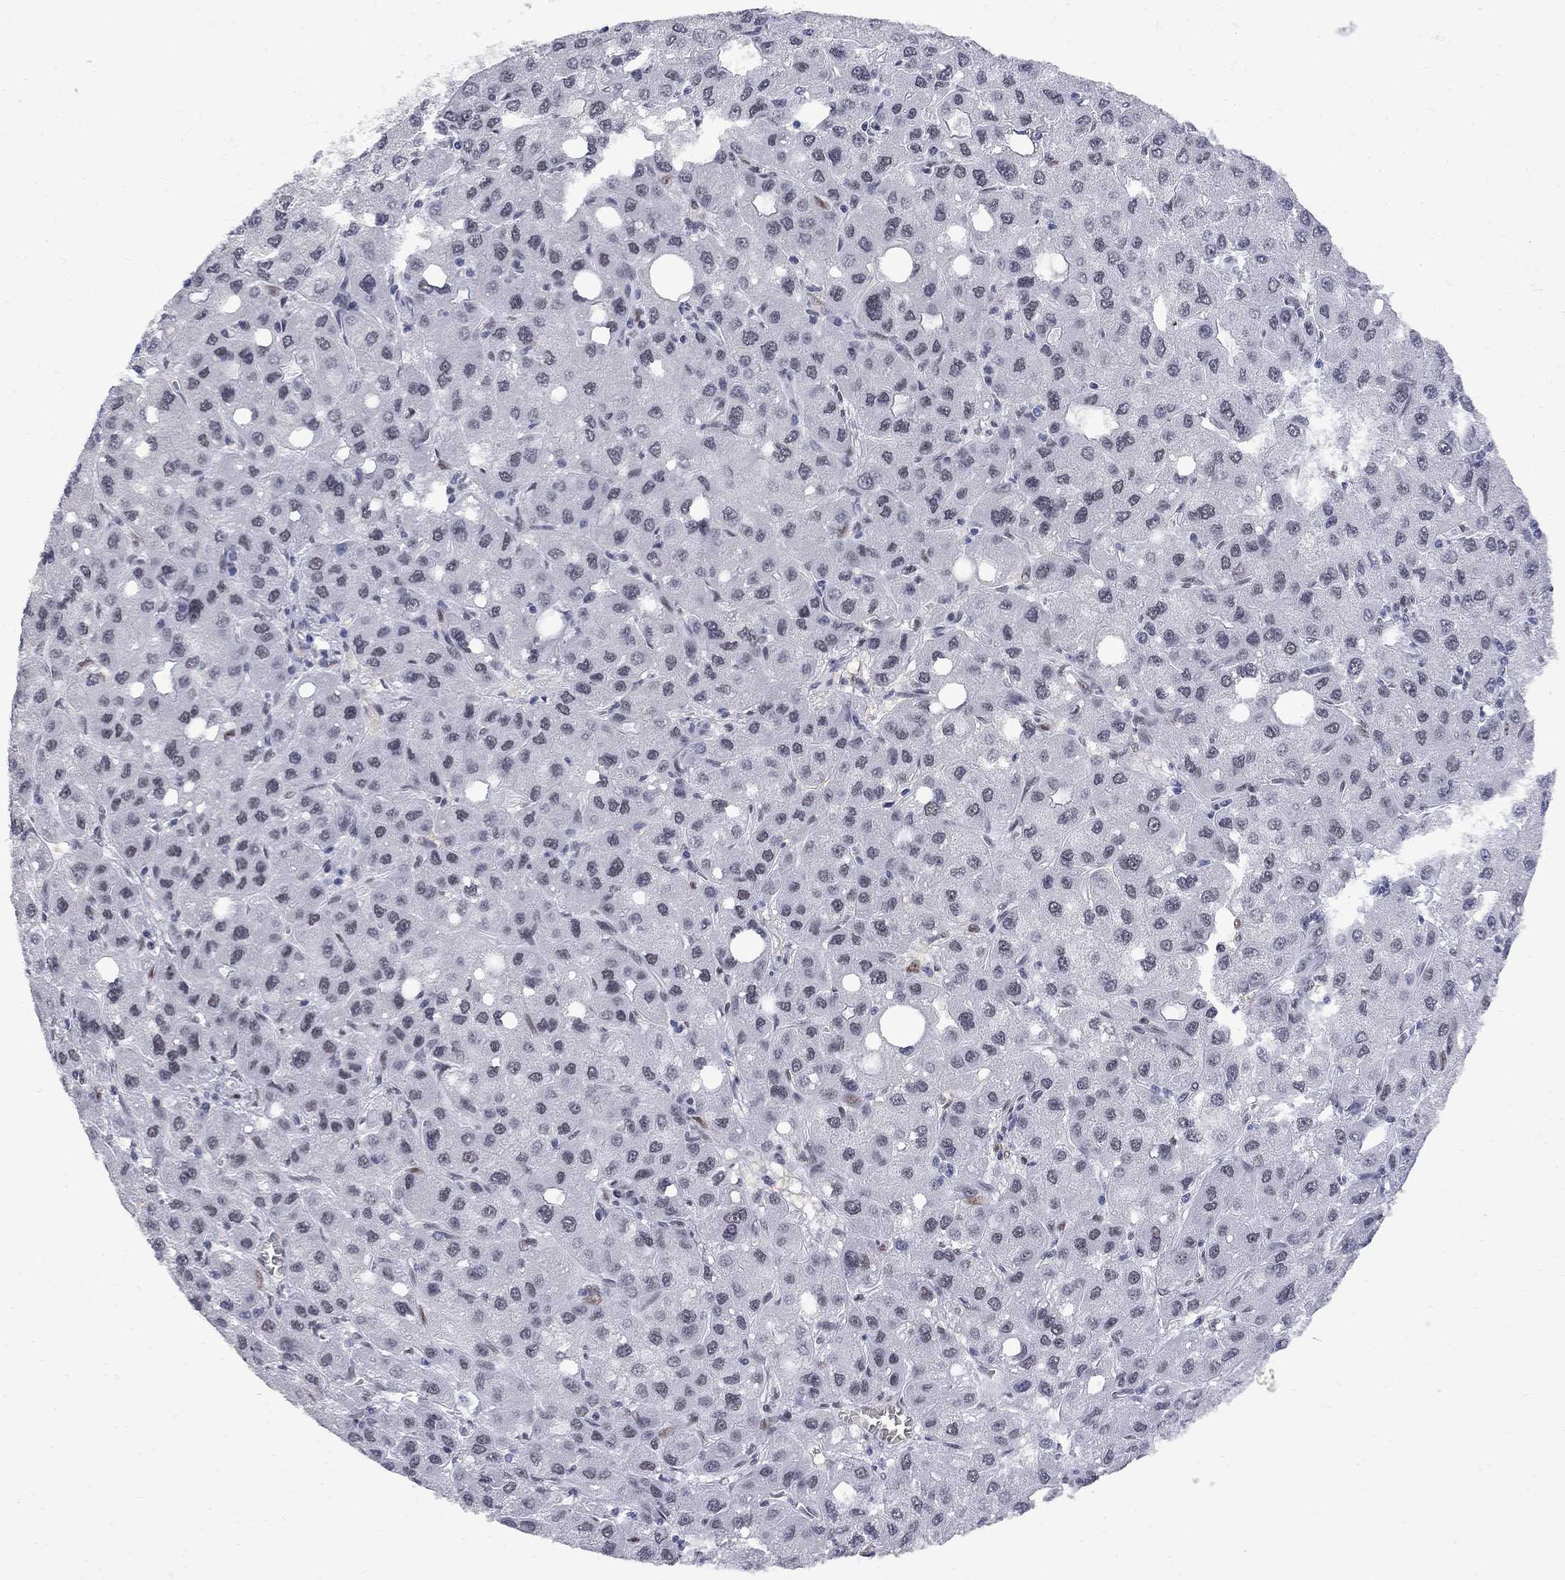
{"staining": {"intensity": "negative", "quantity": "none", "location": "none"}, "tissue": "liver cancer", "cell_type": "Tumor cells", "image_type": "cancer", "snomed": [{"axis": "morphology", "description": "Carcinoma, Hepatocellular, NOS"}, {"axis": "topography", "description": "Liver"}], "caption": "High power microscopy image of an immunohistochemistry image of liver cancer (hepatocellular carcinoma), revealing no significant positivity in tumor cells. (Brightfield microscopy of DAB immunohistochemistry (IHC) at high magnification).", "gene": "ZBTB47", "patient": {"sex": "male", "age": 73}}